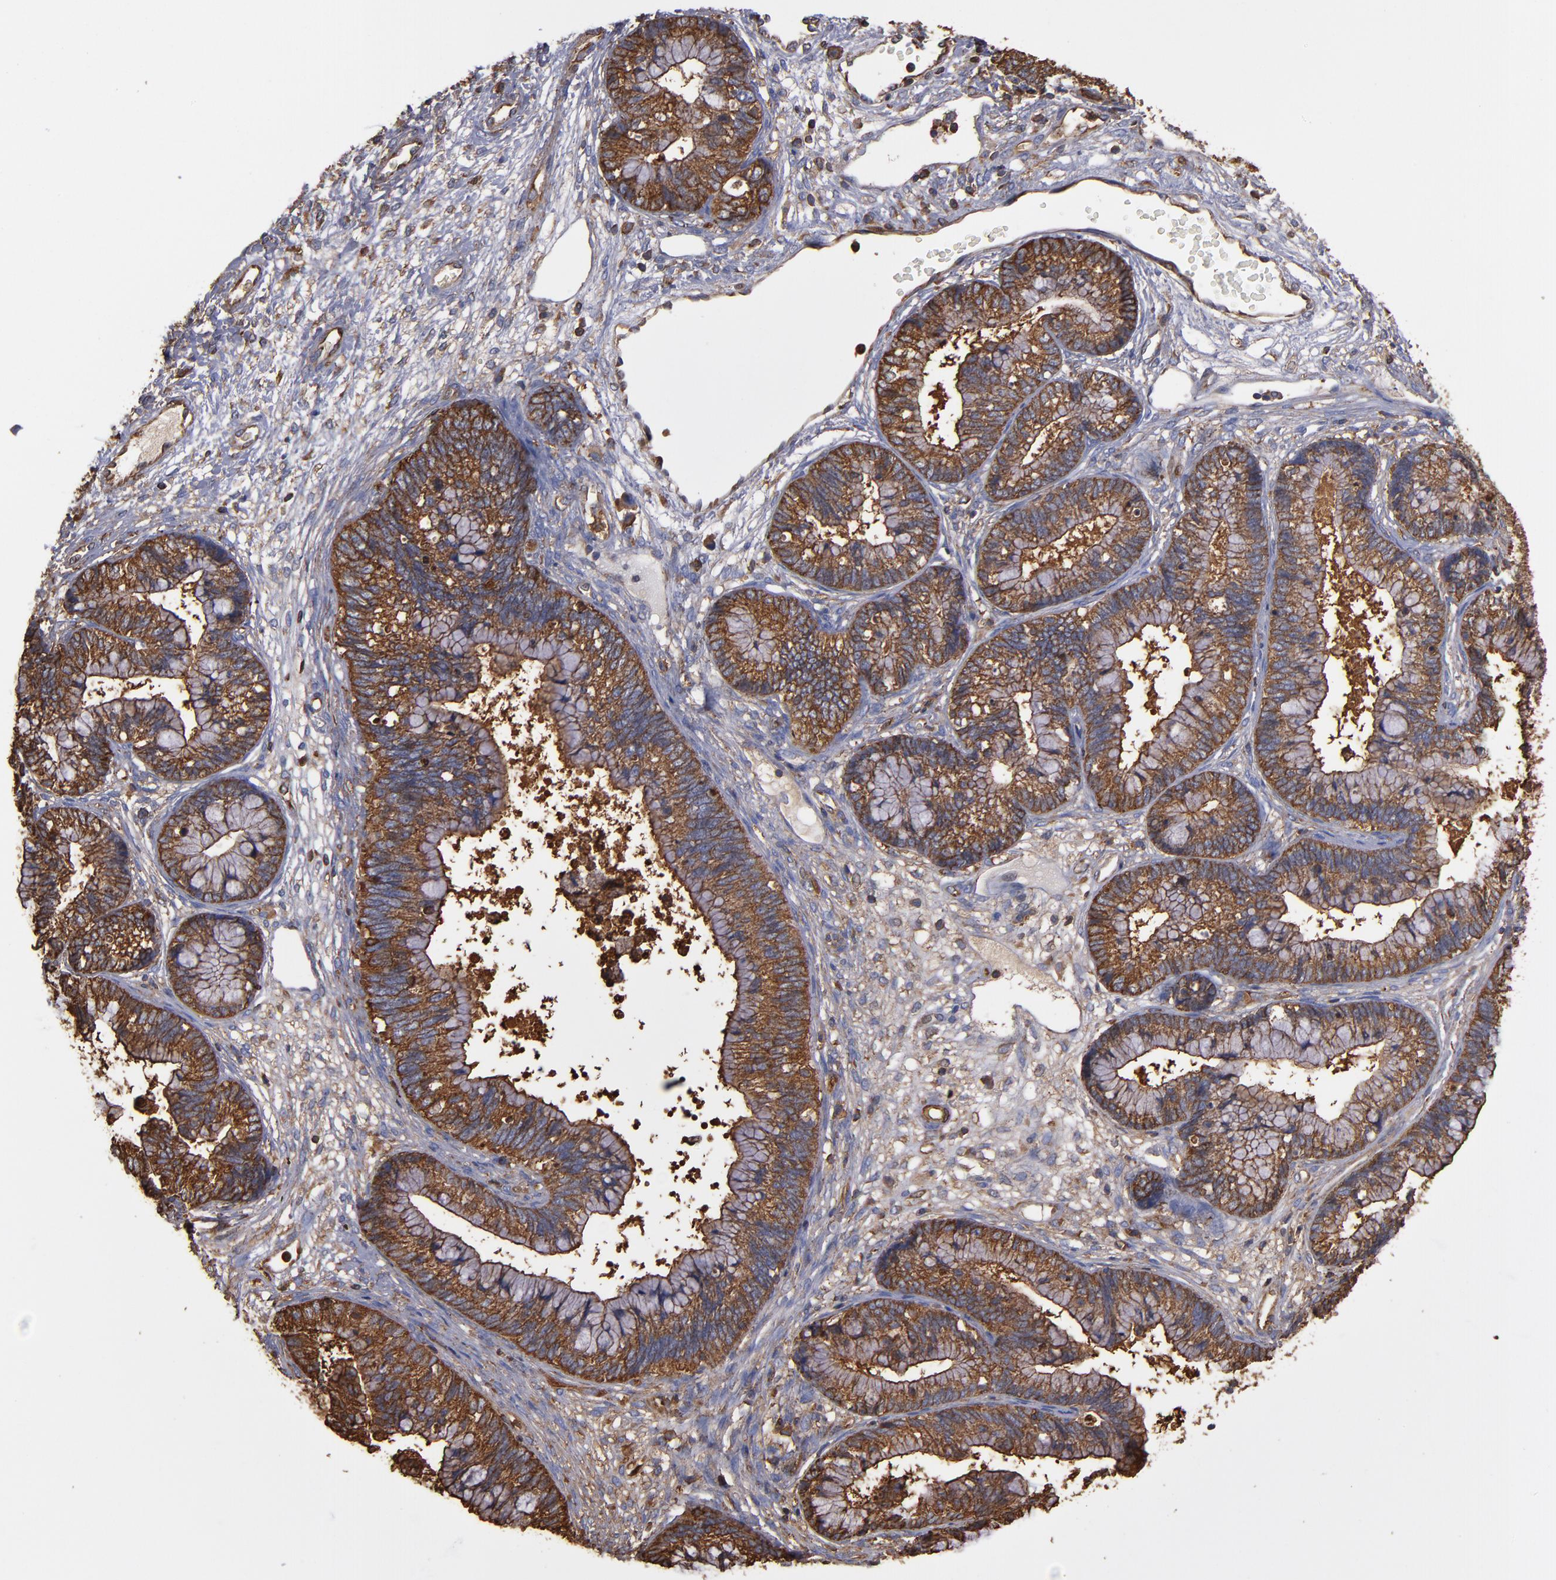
{"staining": {"intensity": "moderate", "quantity": ">75%", "location": "cytoplasmic/membranous"}, "tissue": "cervical cancer", "cell_type": "Tumor cells", "image_type": "cancer", "snomed": [{"axis": "morphology", "description": "Adenocarcinoma, NOS"}, {"axis": "topography", "description": "Cervix"}], "caption": "Moderate cytoplasmic/membranous positivity is appreciated in about >75% of tumor cells in cervical cancer (adenocarcinoma).", "gene": "ACTN4", "patient": {"sex": "female", "age": 44}}